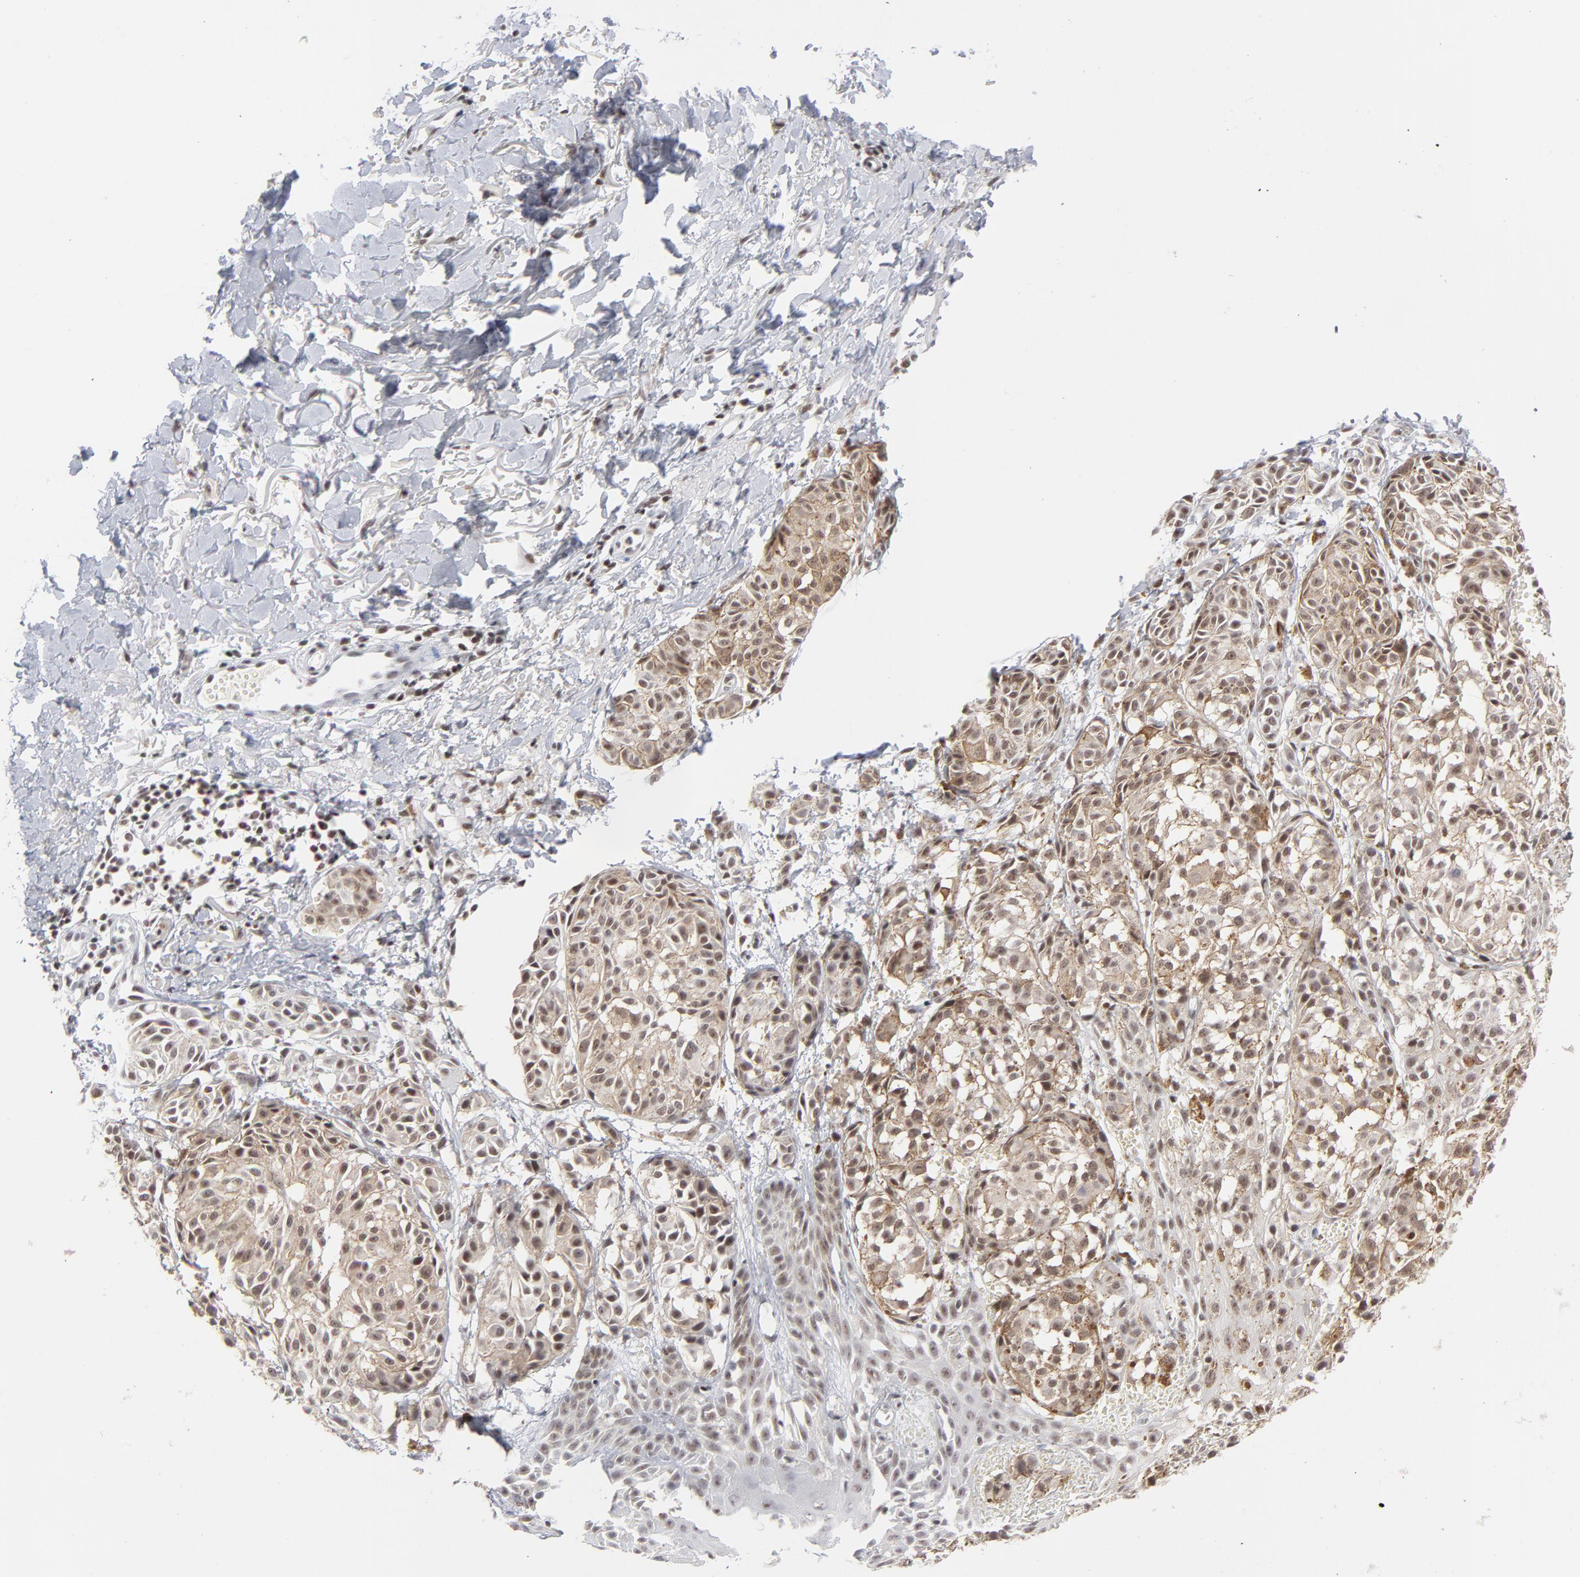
{"staining": {"intensity": "weak", "quantity": "25%-75%", "location": "nuclear"}, "tissue": "melanoma", "cell_type": "Tumor cells", "image_type": "cancer", "snomed": [{"axis": "morphology", "description": "Malignant melanoma, NOS"}, {"axis": "topography", "description": "Skin"}], "caption": "Immunohistochemical staining of melanoma displays low levels of weak nuclear staining in about 25%-75% of tumor cells.", "gene": "ZNF143", "patient": {"sex": "male", "age": 76}}